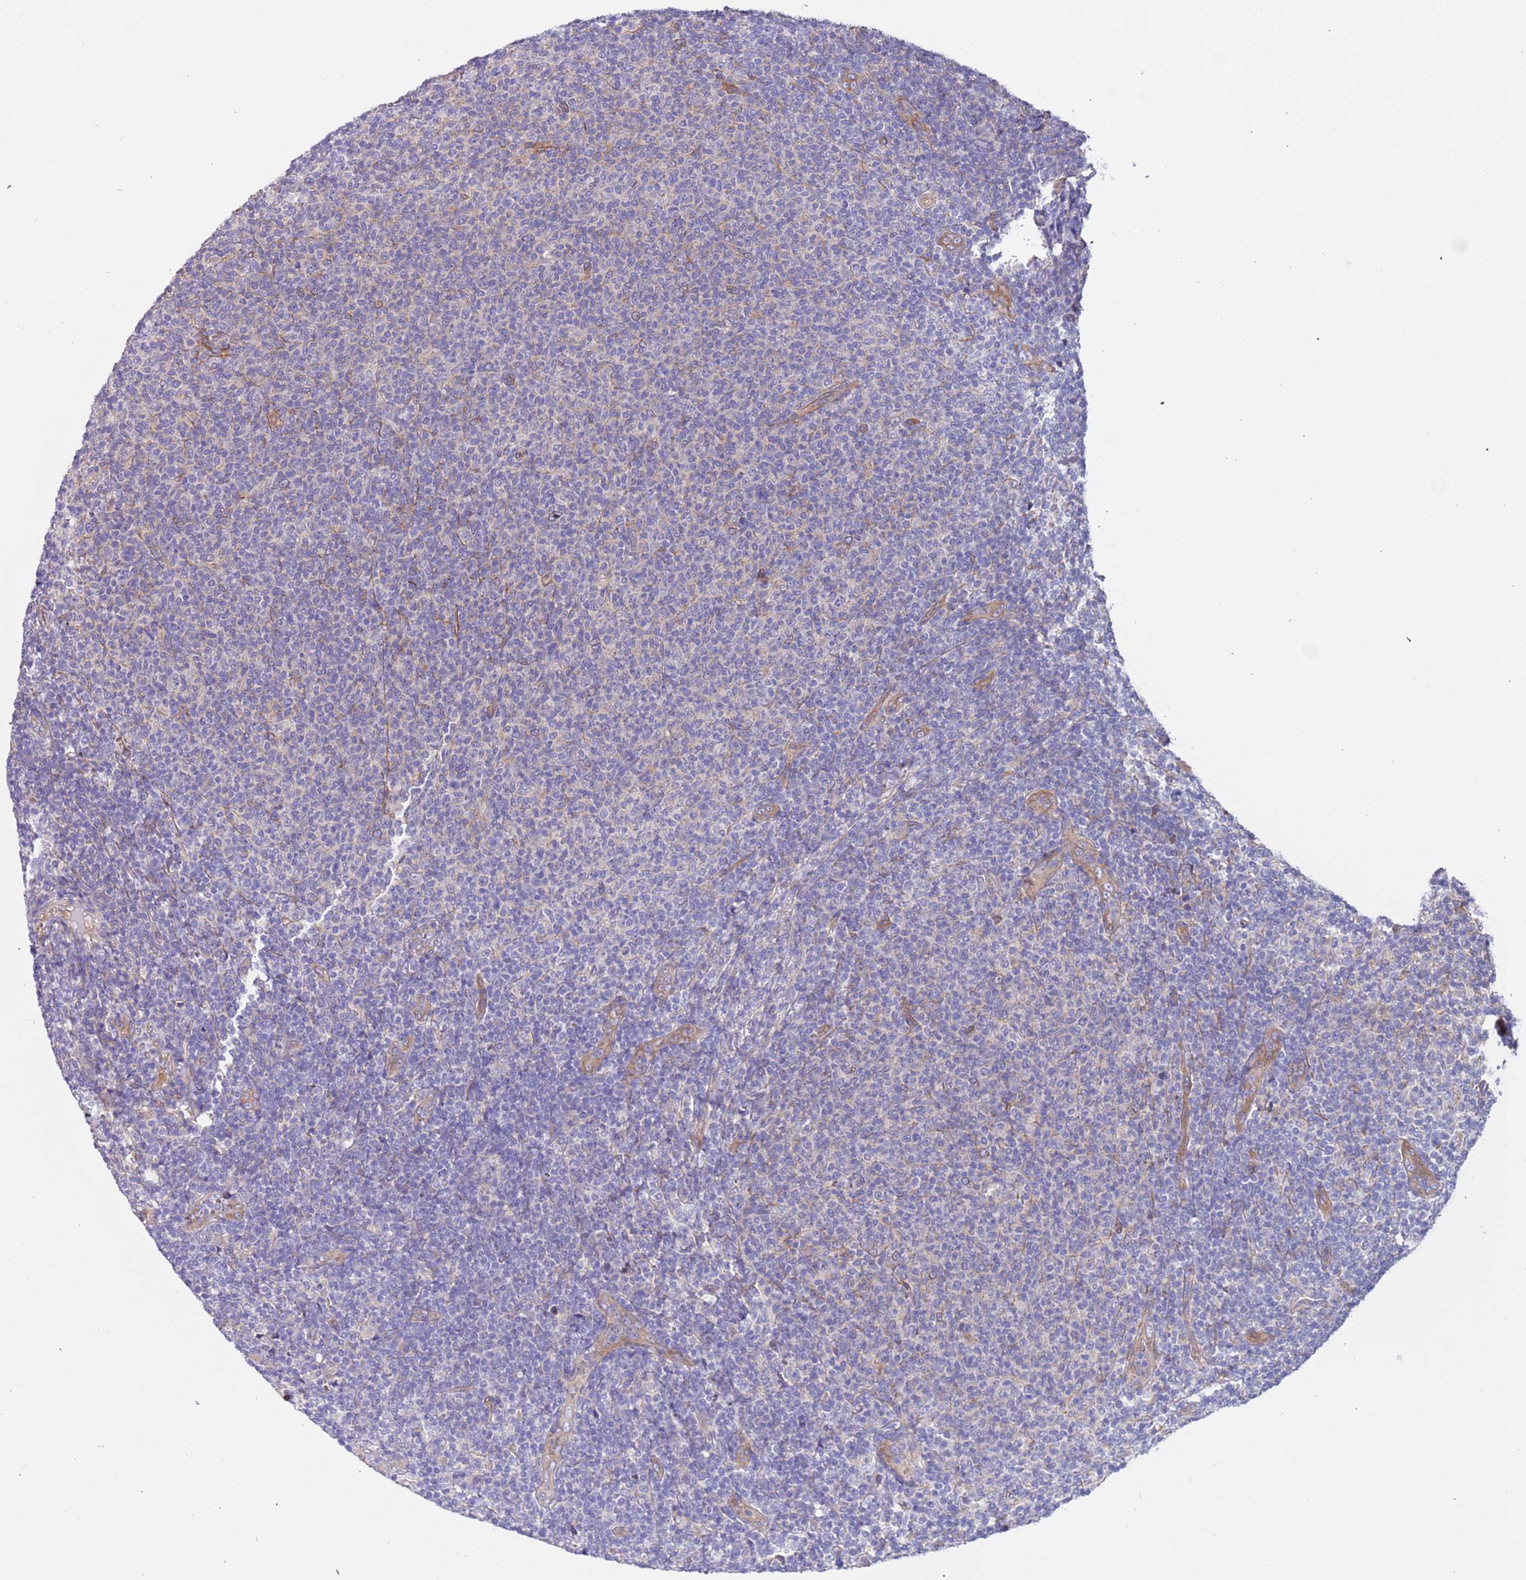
{"staining": {"intensity": "negative", "quantity": "none", "location": "none"}, "tissue": "lymphoma", "cell_type": "Tumor cells", "image_type": "cancer", "snomed": [{"axis": "morphology", "description": "Malignant lymphoma, non-Hodgkin's type, Low grade"}, {"axis": "topography", "description": "Lymph node"}], "caption": "High magnification brightfield microscopy of lymphoma stained with DAB (3,3'-diaminobenzidine) (brown) and counterstained with hematoxylin (blue): tumor cells show no significant positivity.", "gene": "LAMB4", "patient": {"sex": "male", "age": 66}}